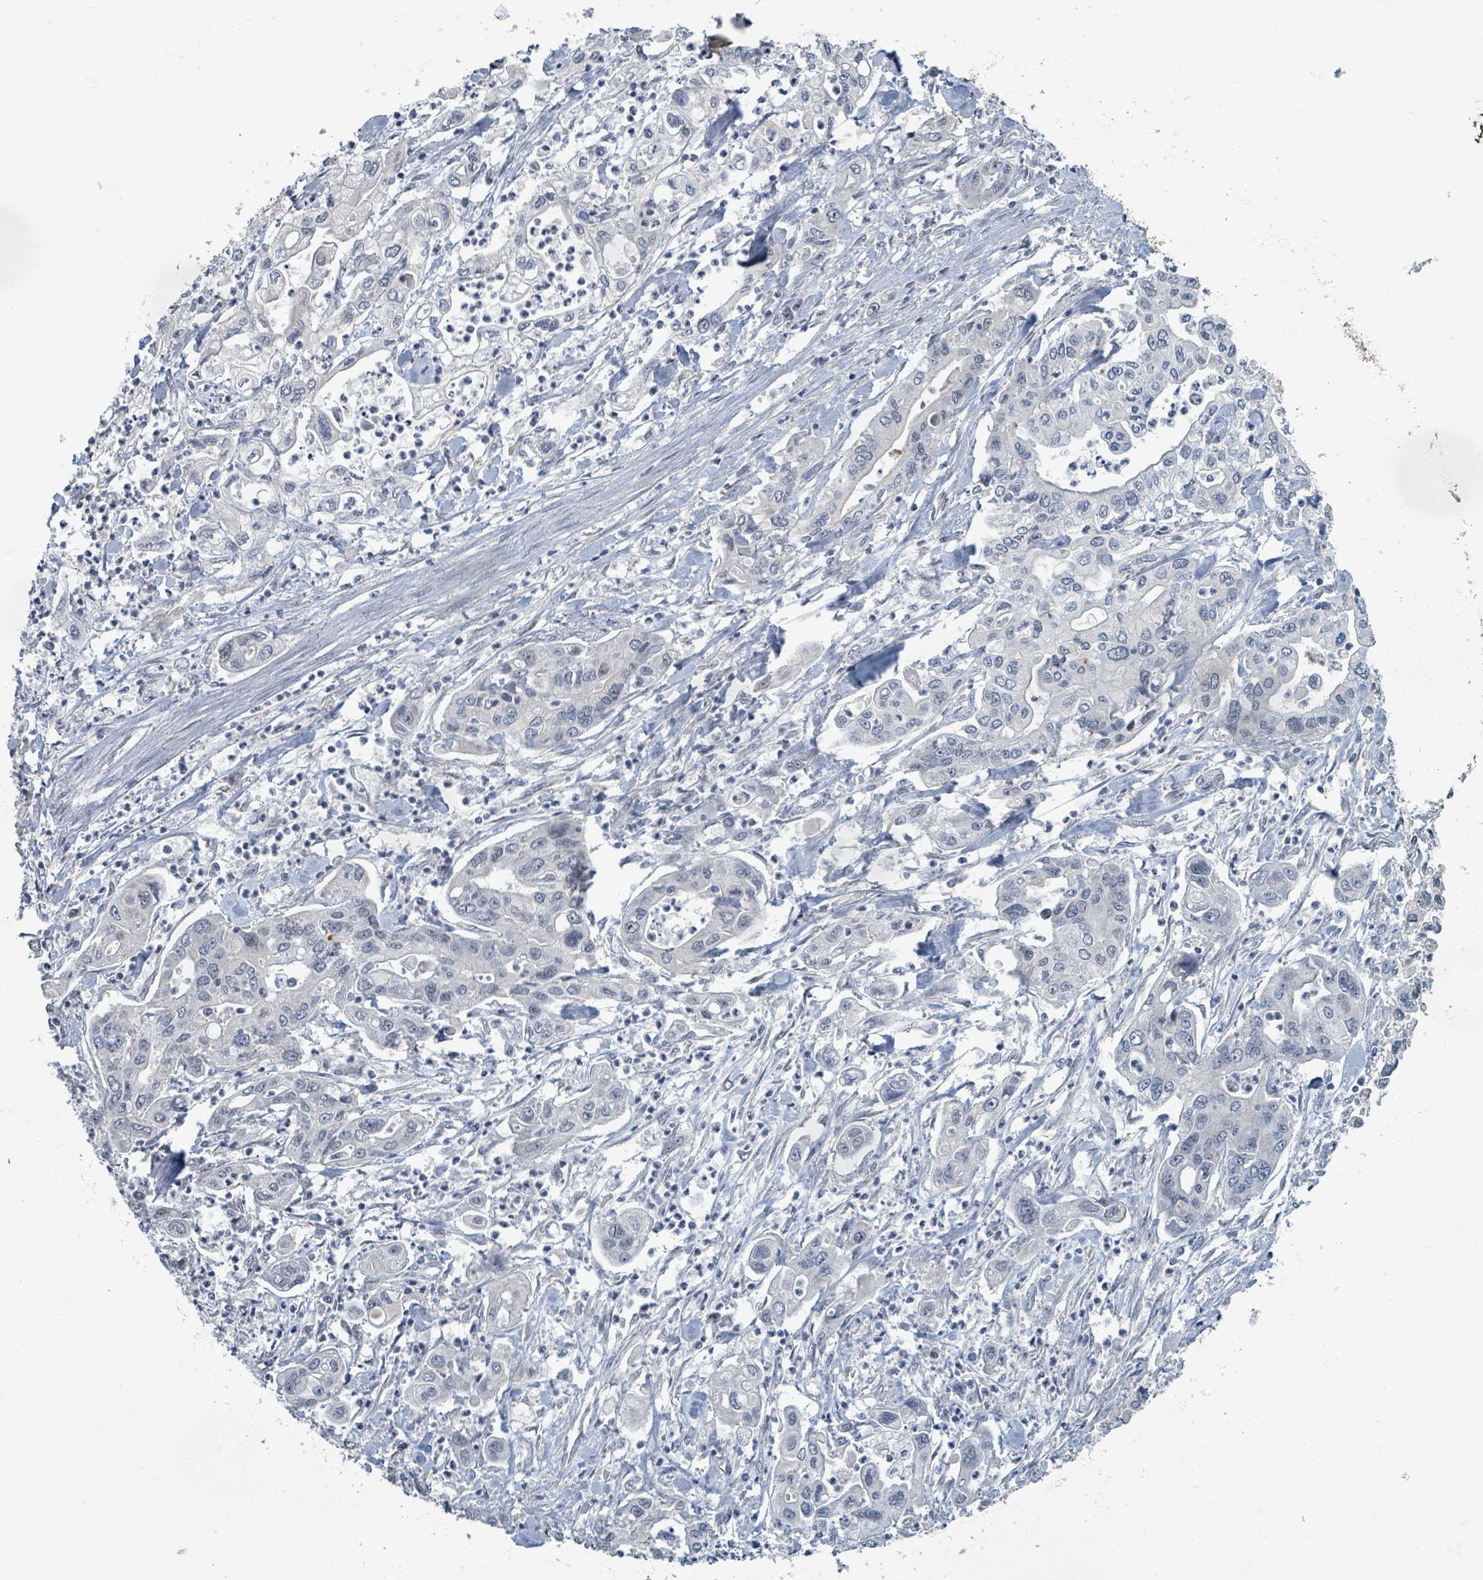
{"staining": {"intensity": "negative", "quantity": "none", "location": "none"}, "tissue": "pancreatic cancer", "cell_type": "Tumor cells", "image_type": "cancer", "snomed": [{"axis": "morphology", "description": "Adenocarcinoma, NOS"}, {"axis": "topography", "description": "Pancreas"}], "caption": "Tumor cells show no significant protein staining in adenocarcinoma (pancreatic).", "gene": "INTS15", "patient": {"sex": "male", "age": 62}}